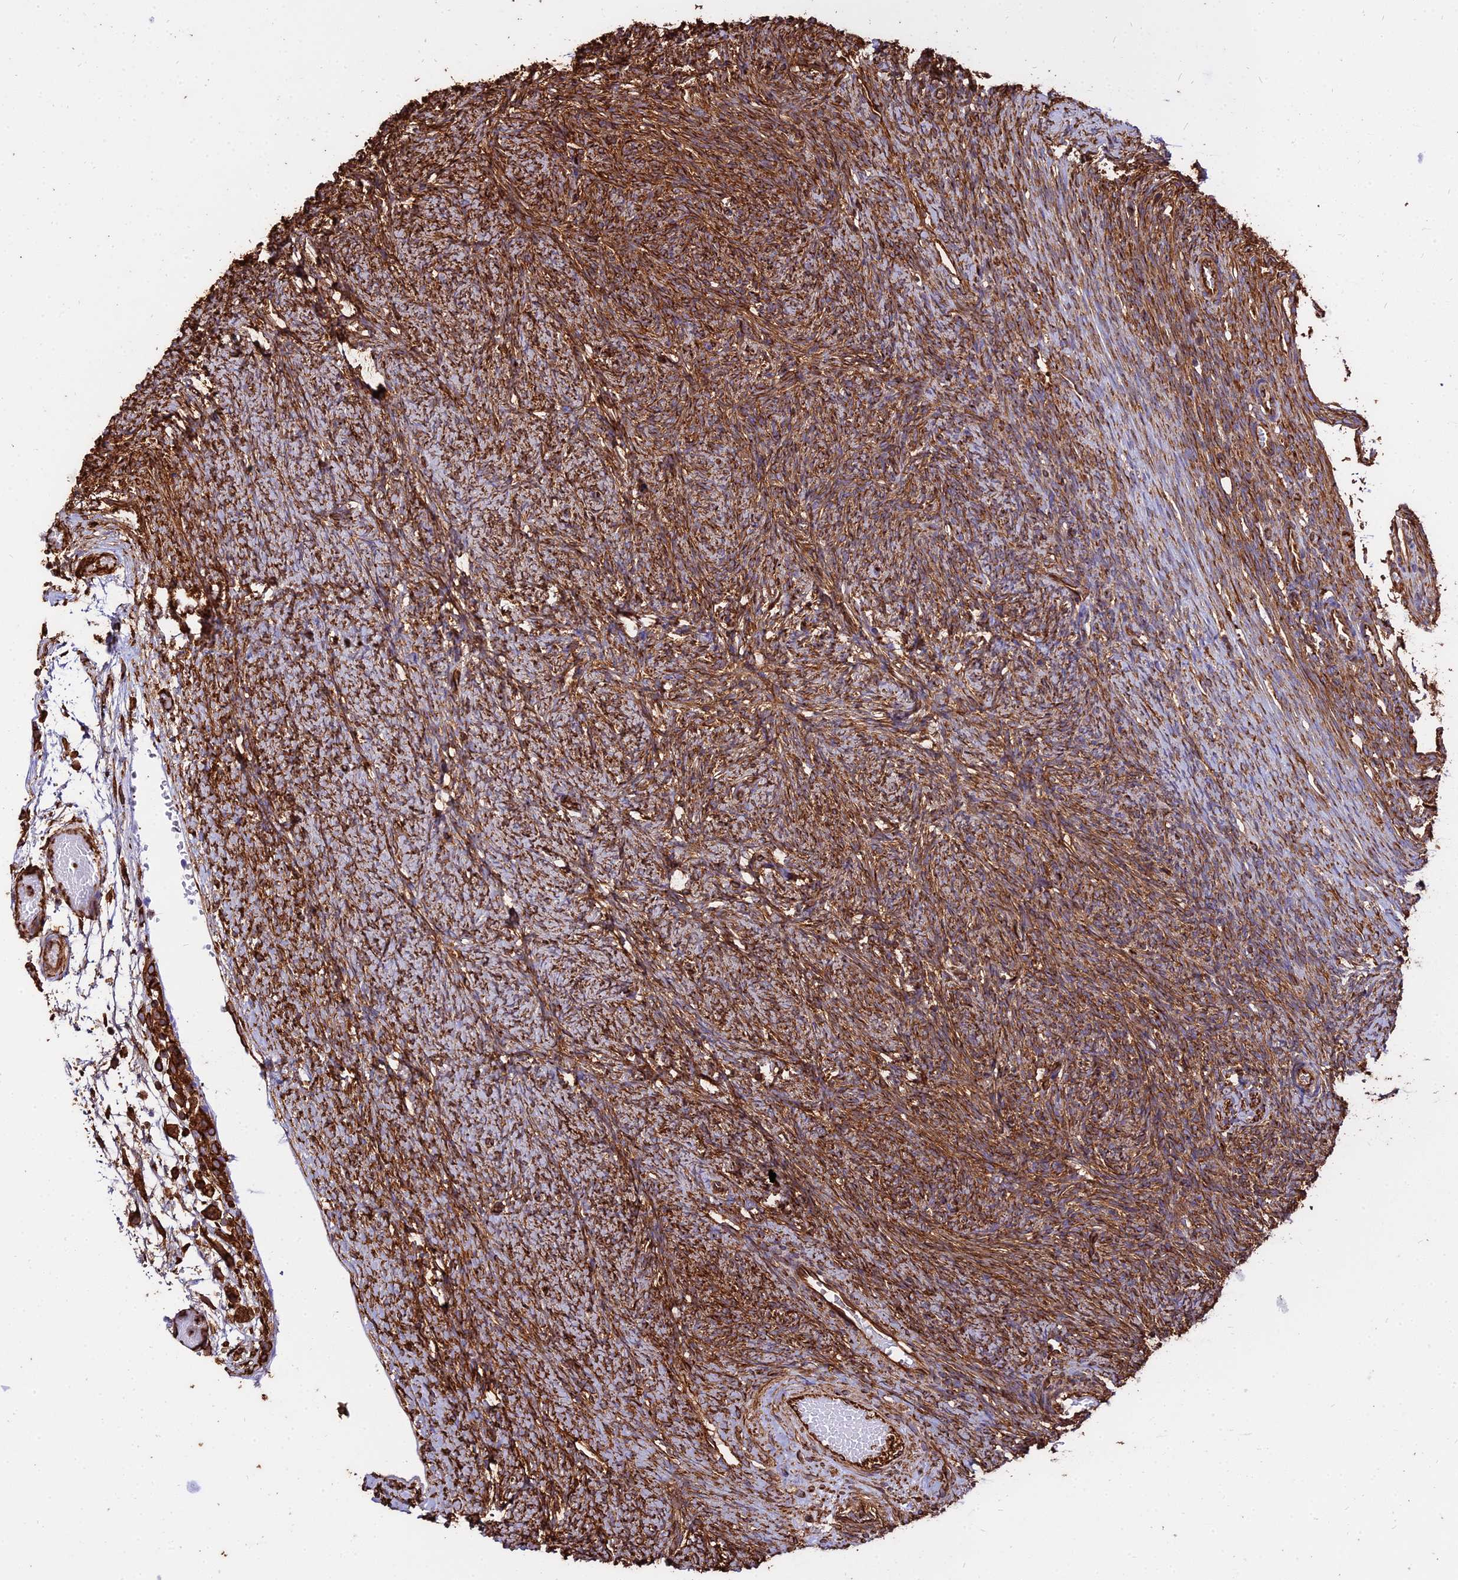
{"staining": {"intensity": "strong", "quantity": ">75%", "location": "cytoplasmic/membranous"}, "tissue": "ovary", "cell_type": "Follicle cells", "image_type": "normal", "snomed": [{"axis": "morphology", "description": "Normal tissue, NOS"}, {"axis": "topography", "description": "Ovary"}], "caption": "Immunohistochemical staining of normal human ovary shows >75% levels of strong cytoplasmic/membranous protein staining in approximately >75% of follicle cells.", "gene": "TUBA1A", "patient": {"sex": "female", "age": 44}}